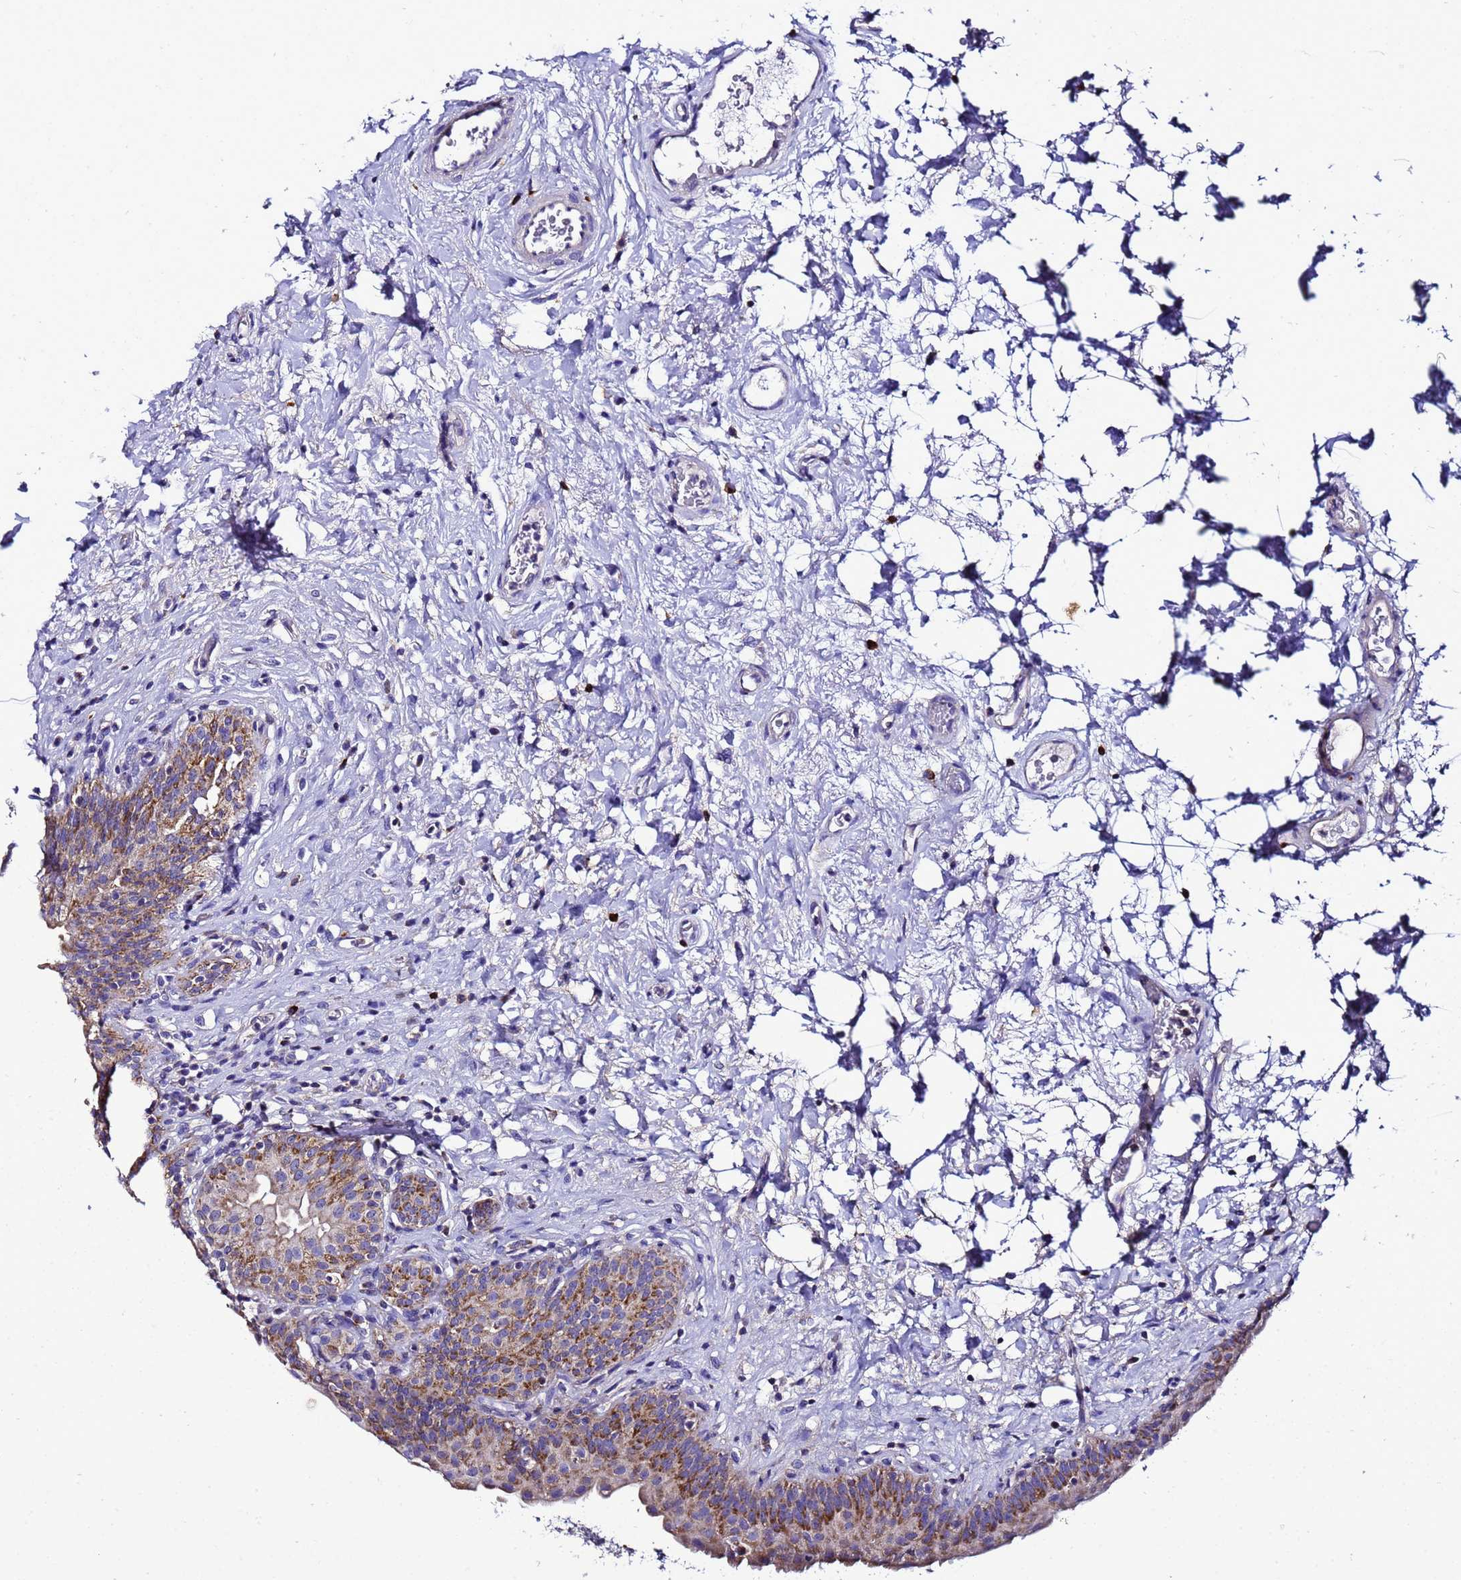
{"staining": {"intensity": "moderate", "quantity": ">75%", "location": "cytoplasmic/membranous"}, "tissue": "urinary bladder", "cell_type": "Urothelial cells", "image_type": "normal", "snomed": [{"axis": "morphology", "description": "Normal tissue, NOS"}, {"axis": "topography", "description": "Urinary bladder"}], "caption": "Immunohistochemistry (IHC) of benign human urinary bladder exhibits medium levels of moderate cytoplasmic/membranous positivity in approximately >75% of urothelial cells. (brown staining indicates protein expression, while blue staining denotes nuclei).", "gene": "HIGD2A", "patient": {"sex": "male", "age": 83}}